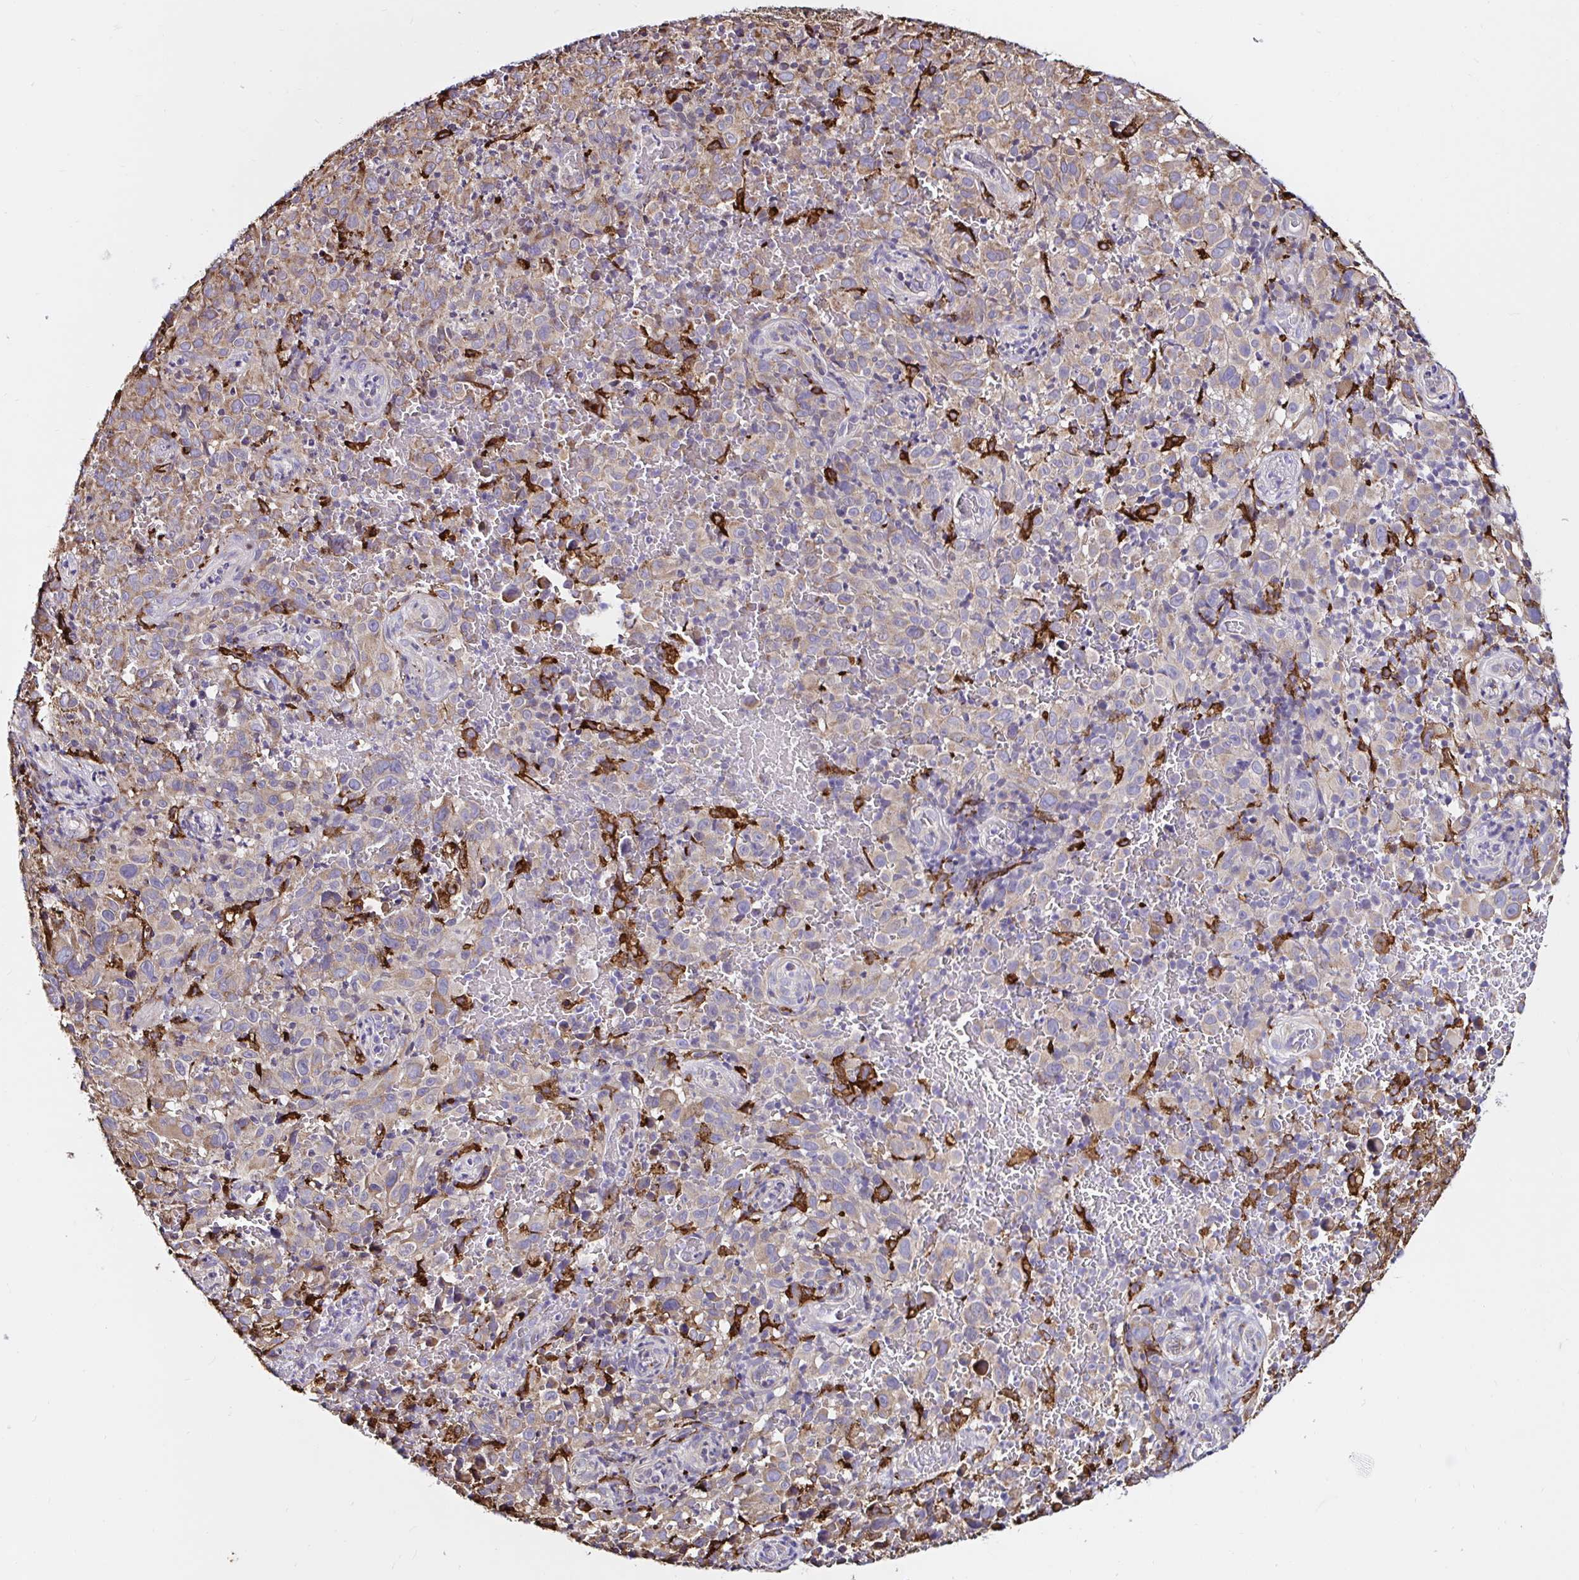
{"staining": {"intensity": "moderate", "quantity": "25%-75%", "location": "cytoplasmic/membranous"}, "tissue": "melanoma", "cell_type": "Tumor cells", "image_type": "cancer", "snomed": [{"axis": "morphology", "description": "Malignant melanoma, NOS"}, {"axis": "topography", "description": "Skin"}], "caption": "IHC staining of melanoma, which displays medium levels of moderate cytoplasmic/membranous expression in about 25%-75% of tumor cells indicating moderate cytoplasmic/membranous protein expression. The staining was performed using DAB (brown) for protein detection and nuclei were counterstained in hematoxylin (blue).", "gene": "MSR1", "patient": {"sex": "female", "age": 82}}